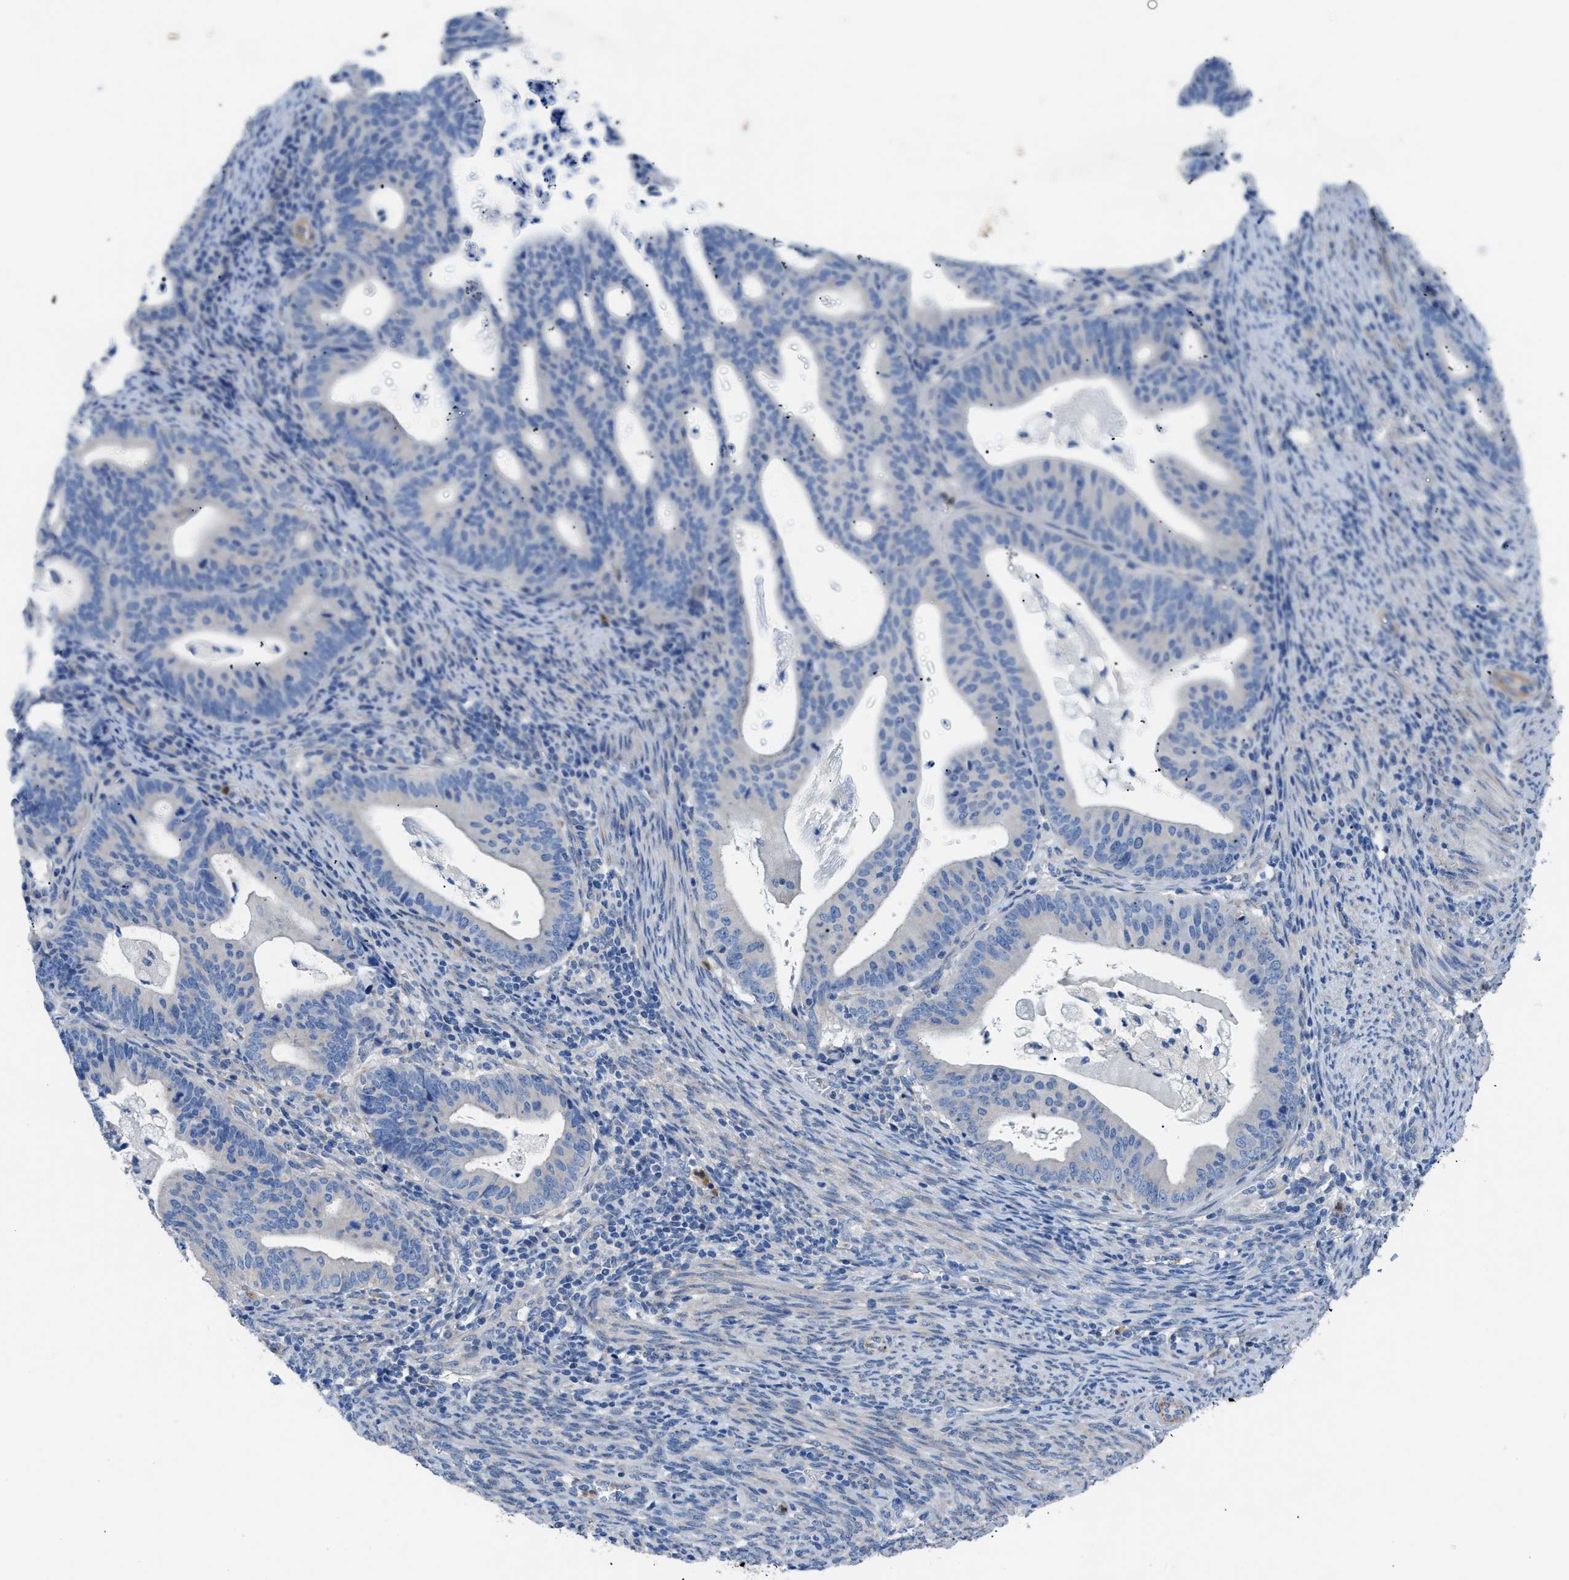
{"staining": {"intensity": "negative", "quantity": "none", "location": "none"}, "tissue": "endometrial cancer", "cell_type": "Tumor cells", "image_type": "cancer", "snomed": [{"axis": "morphology", "description": "Adenocarcinoma, NOS"}, {"axis": "topography", "description": "Uterus"}], "caption": "IHC micrograph of endometrial cancer (adenocarcinoma) stained for a protein (brown), which shows no staining in tumor cells.", "gene": "ITPR1", "patient": {"sex": "female", "age": 83}}